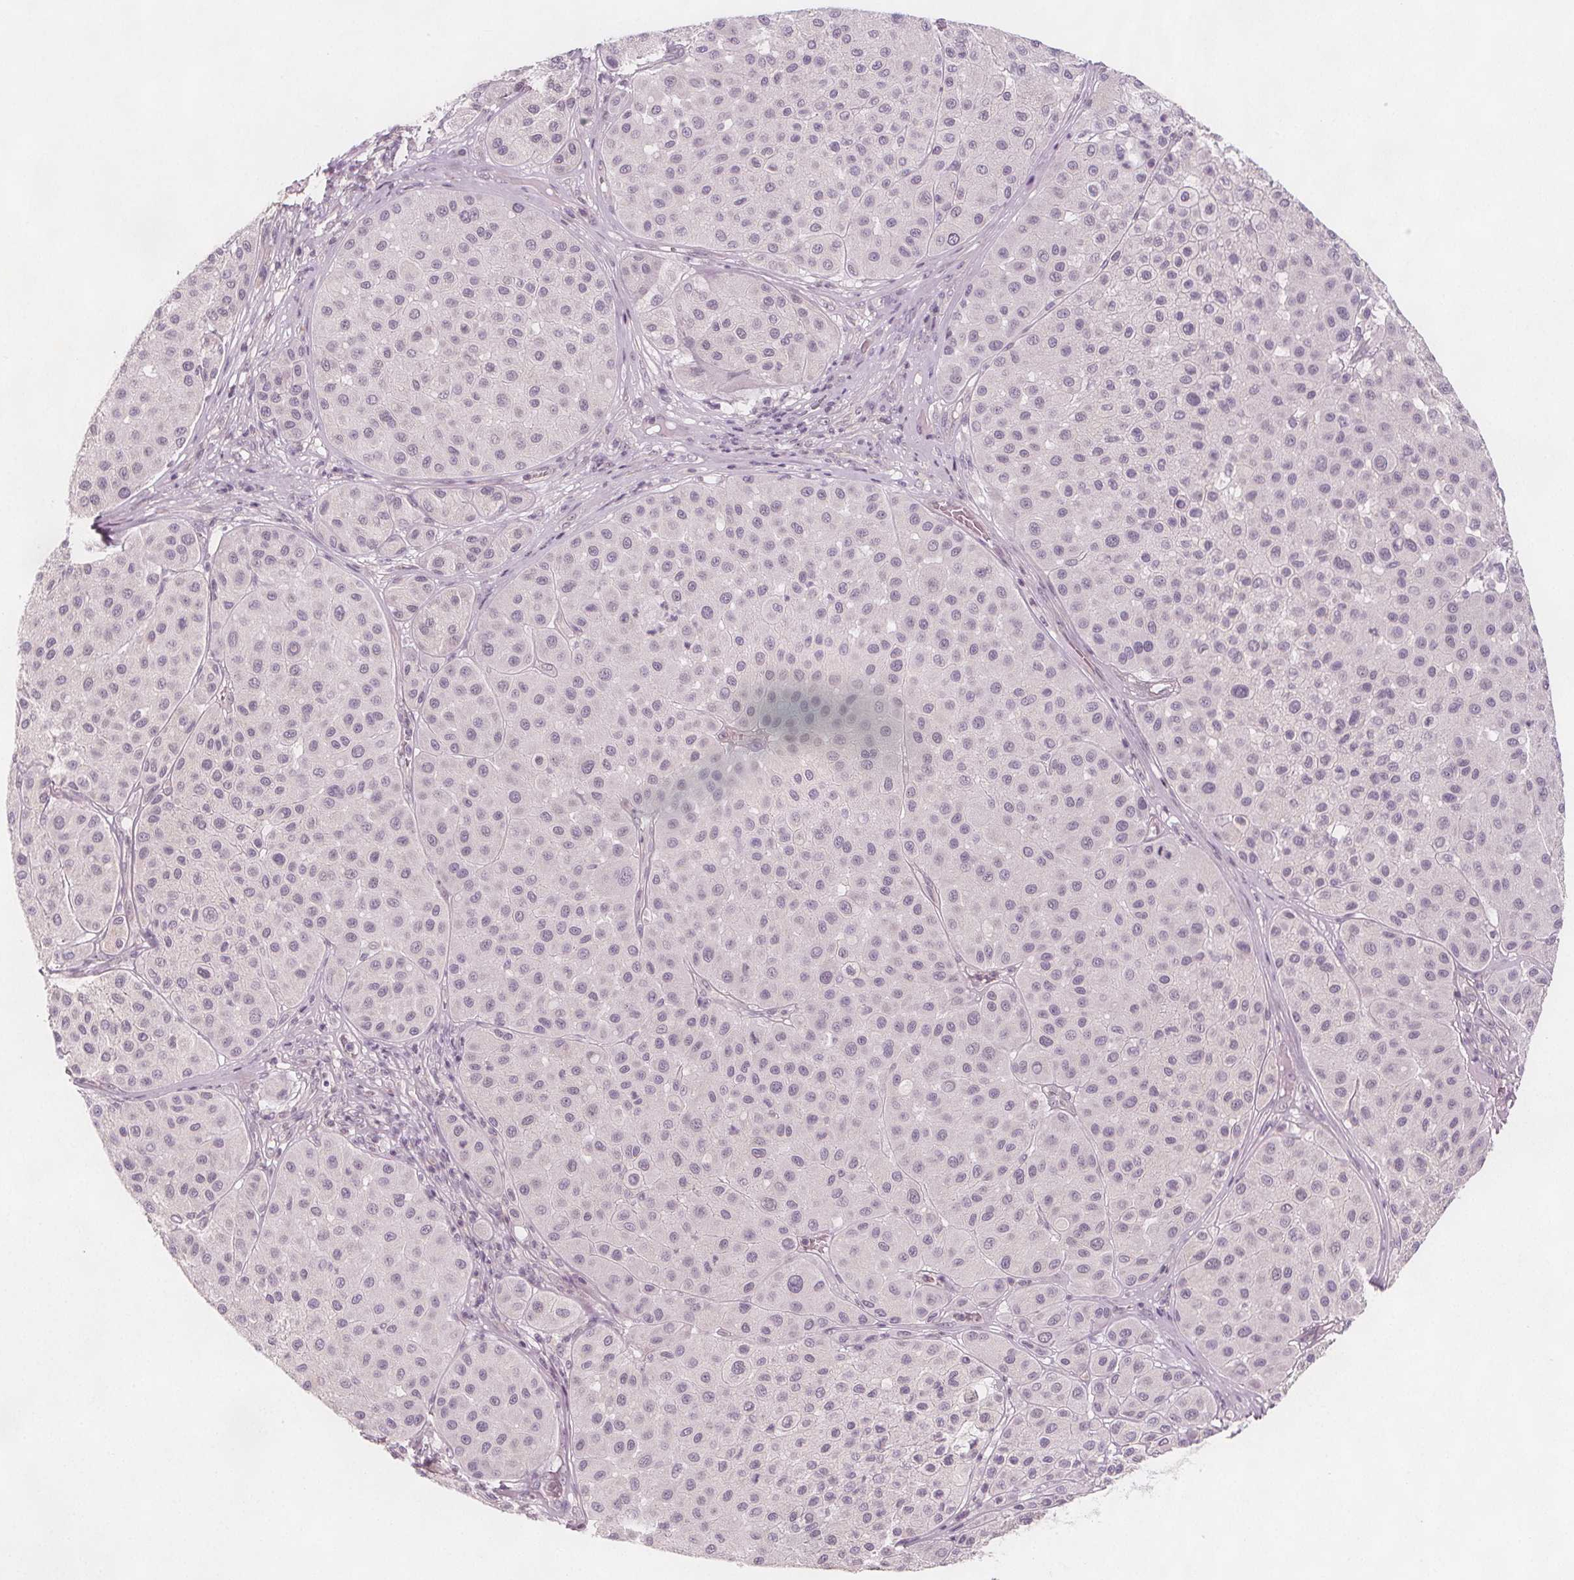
{"staining": {"intensity": "negative", "quantity": "none", "location": "none"}, "tissue": "melanoma", "cell_type": "Tumor cells", "image_type": "cancer", "snomed": [{"axis": "morphology", "description": "Malignant melanoma, Metastatic site"}, {"axis": "topography", "description": "Smooth muscle"}], "caption": "An image of human malignant melanoma (metastatic site) is negative for staining in tumor cells.", "gene": "C1orf167", "patient": {"sex": "male", "age": 41}}